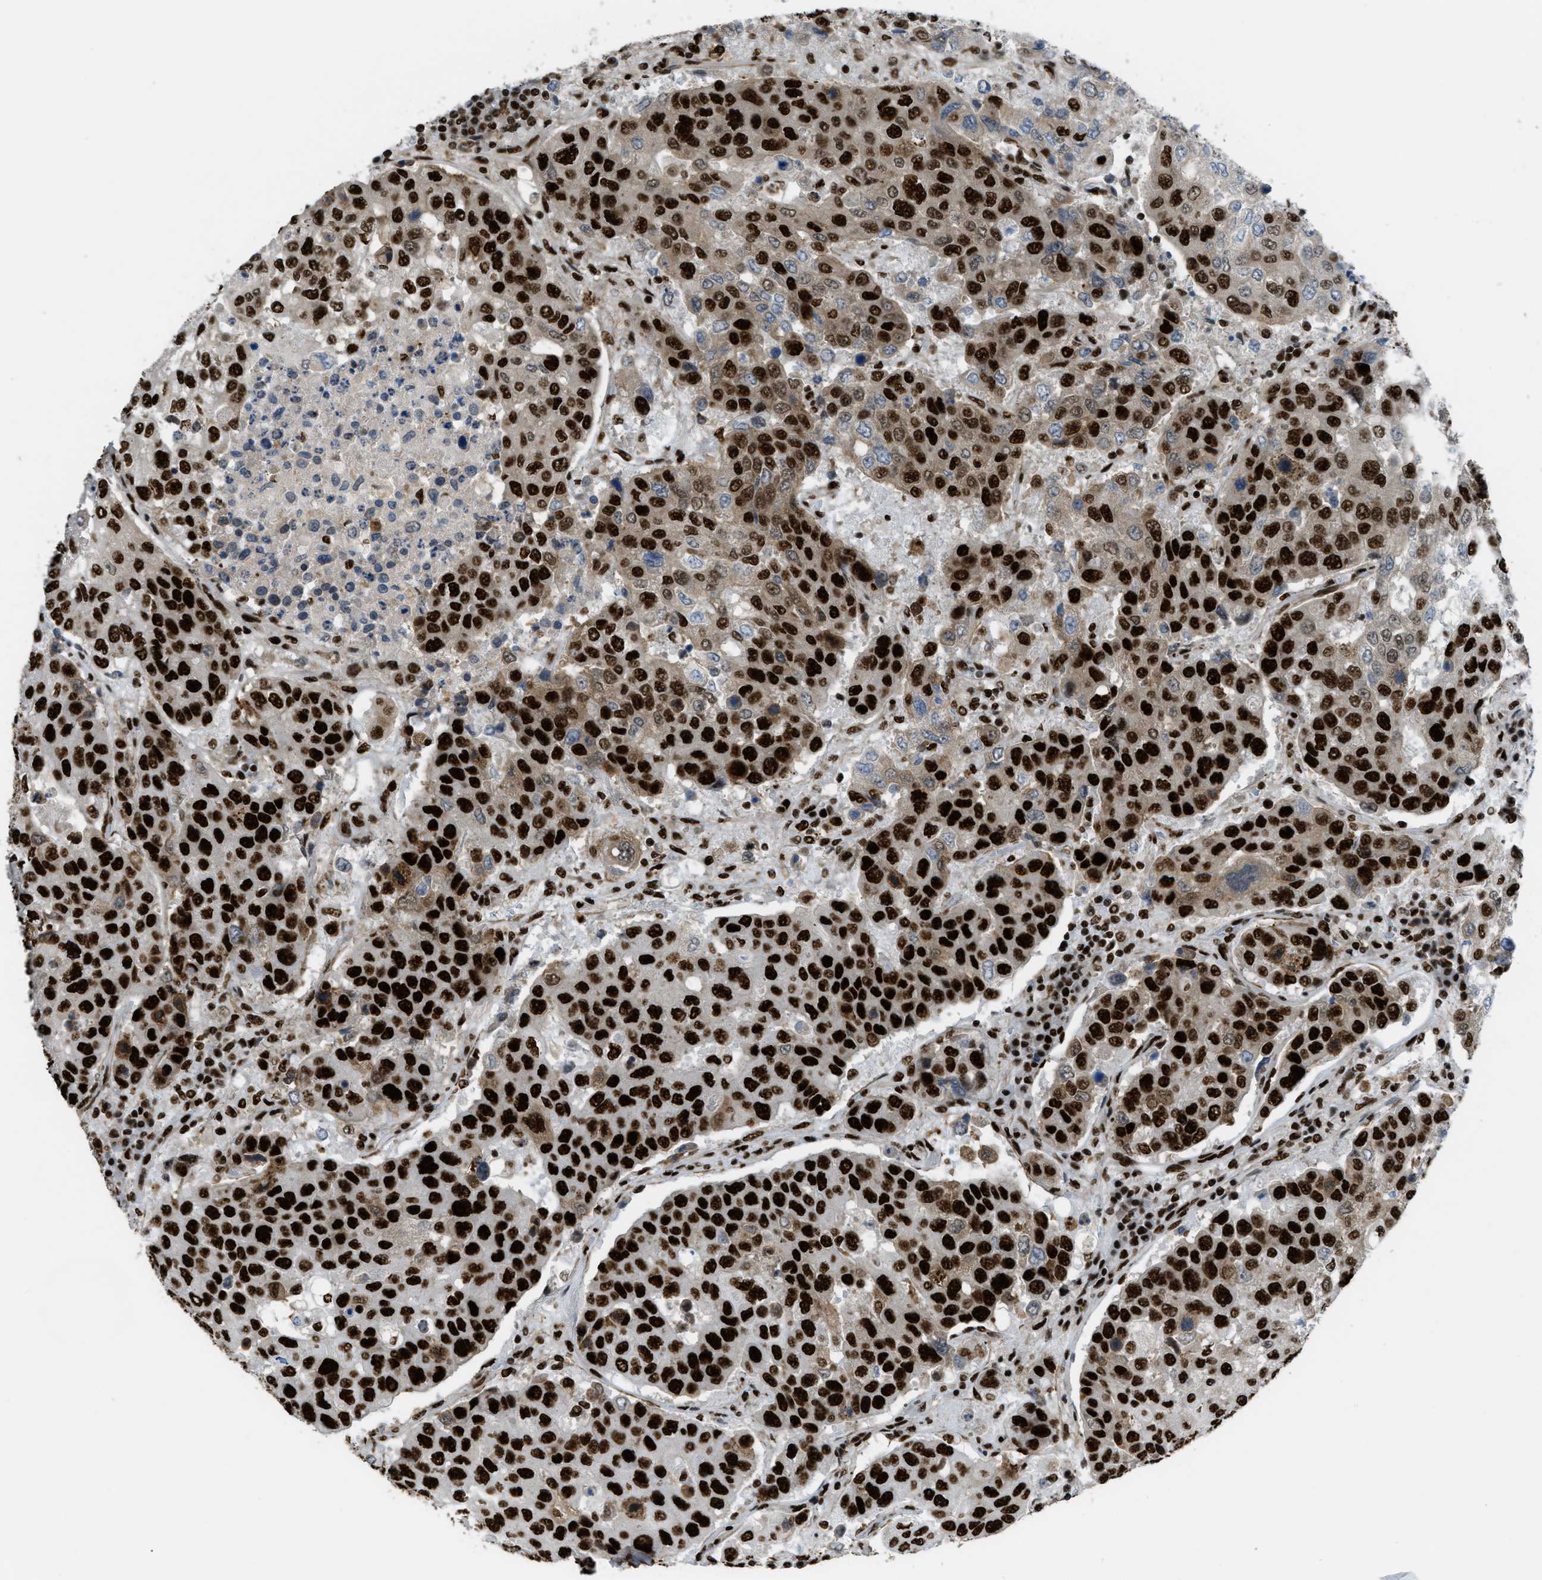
{"staining": {"intensity": "strong", "quantity": ">75%", "location": "cytoplasmic/membranous,nuclear"}, "tissue": "urothelial cancer", "cell_type": "Tumor cells", "image_type": "cancer", "snomed": [{"axis": "morphology", "description": "Urothelial carcinoma, High grade"}, {"axis": "topography", "description": "Lymph node"}, {"axis": "topography", "description": "Urinary bladder"}], "caption": "Urothelial cancer stained with DAB (3,3'-diaminobenzidine) immunohistochemistry (IHC) demonstrates high levels of strong cytoplasmic/membranous and nuclear positivity in approximately >75% of tumor cells. (Brightfield microscopy of DAB IHC at high magnification).", "gene": "ZNF207", "patient": {"sex": "male", "age": 51}}